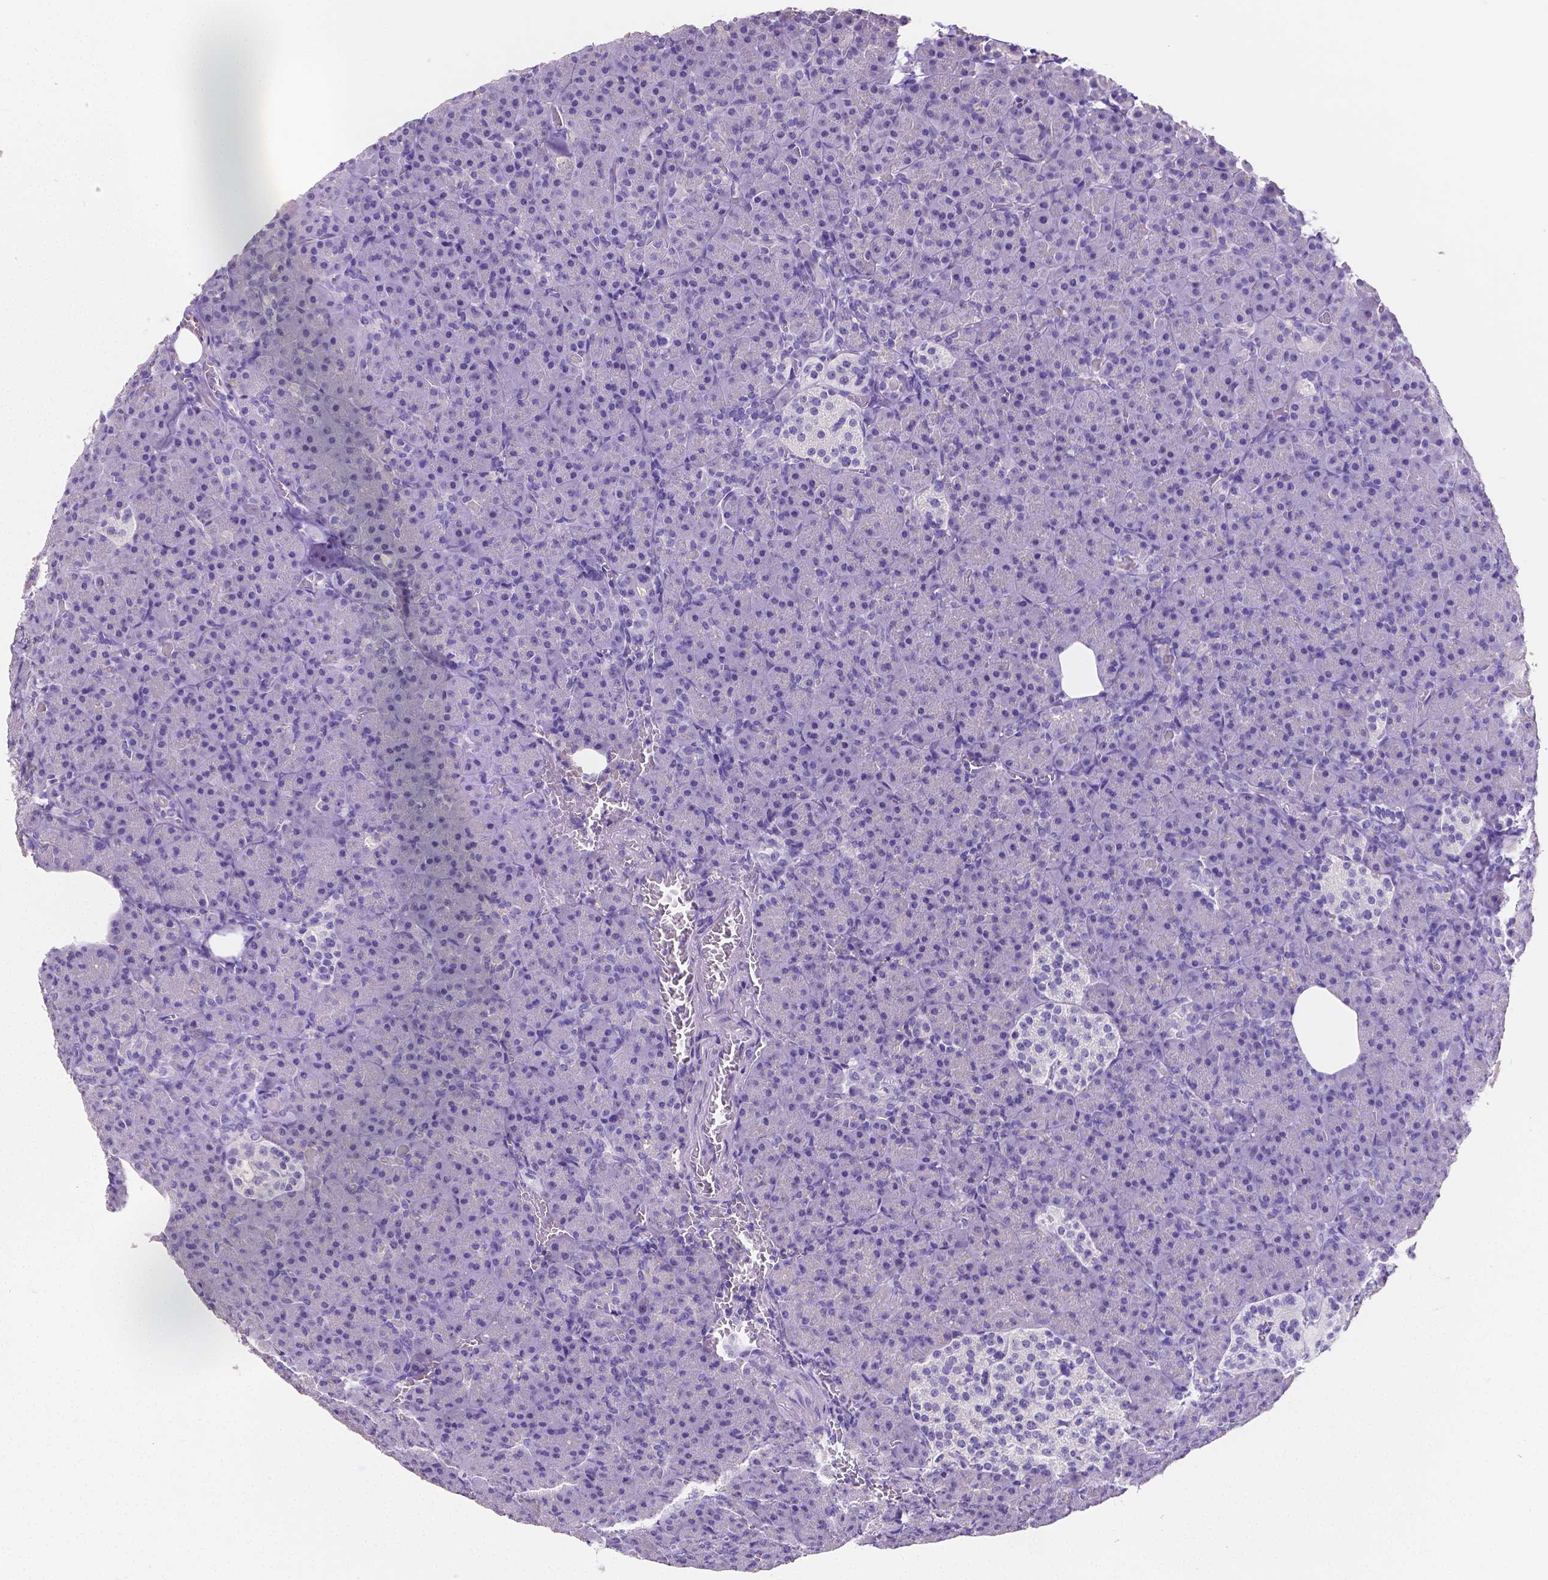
{"staining": {"intensity": "negative", "quantity": "none", "location": "none"}, "tissue": "pancreas", "cell_type": "Exocrine glandular cells", "image_type": "normal", "snomed": [{"axis": "morphology", "description": "Normal tissue, NOS"}, {"axis": "topography", "description": "Pancreas"}], "caption": "Immunohistochemistry image of benign pancreas stained for a protein (brown), which displays no positivity in exocrine glandular cells. (Brightfield microscopy of DAB (3,3'-diaminobenzidine) IHC at high magnification).", "gene": "SATB2", "patient": {"sex": "female", "age": 74}}